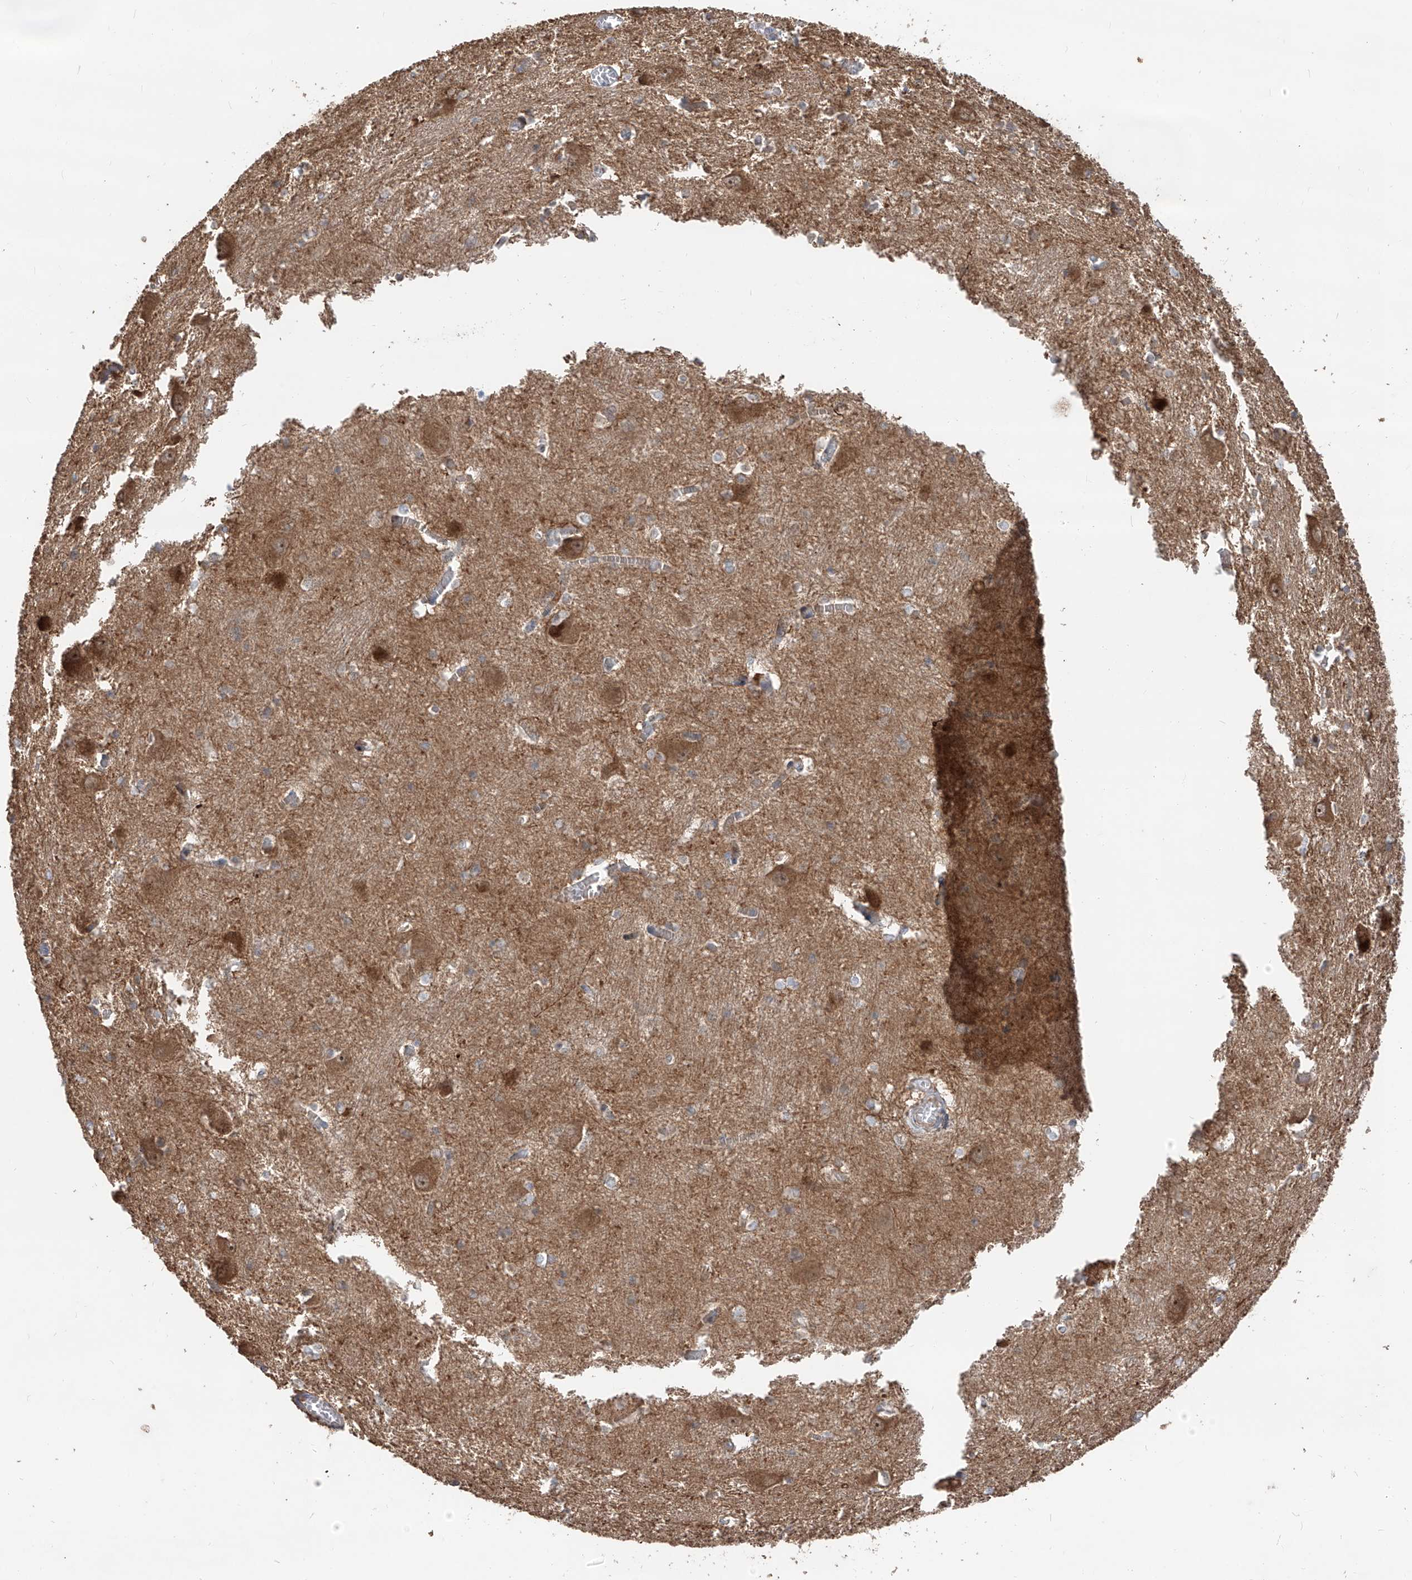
{"staining": {"intensity": "strong", "quantity": "<25%", "location": "cytoplasmic/membranous"}, "tissue": "caudate", "cell_type": "Glial cells", "image_type": "normal", "snomed": [{"axis": "morphology", "description": "Normal tissue, NOS"}, {"axis": "topography", "description": "Lateral ventricle wall"}], "caption": "This micrograph displays normal caudate stained with immunohistochemistry (IHC) to label a protein in brown. The cytoplasmic/membranous of glial cells show strong positivity for the protein. Nuclei are counter-stained blue.", "gene": "EDN1", "patient": {"sex": "male", "age": 37}}